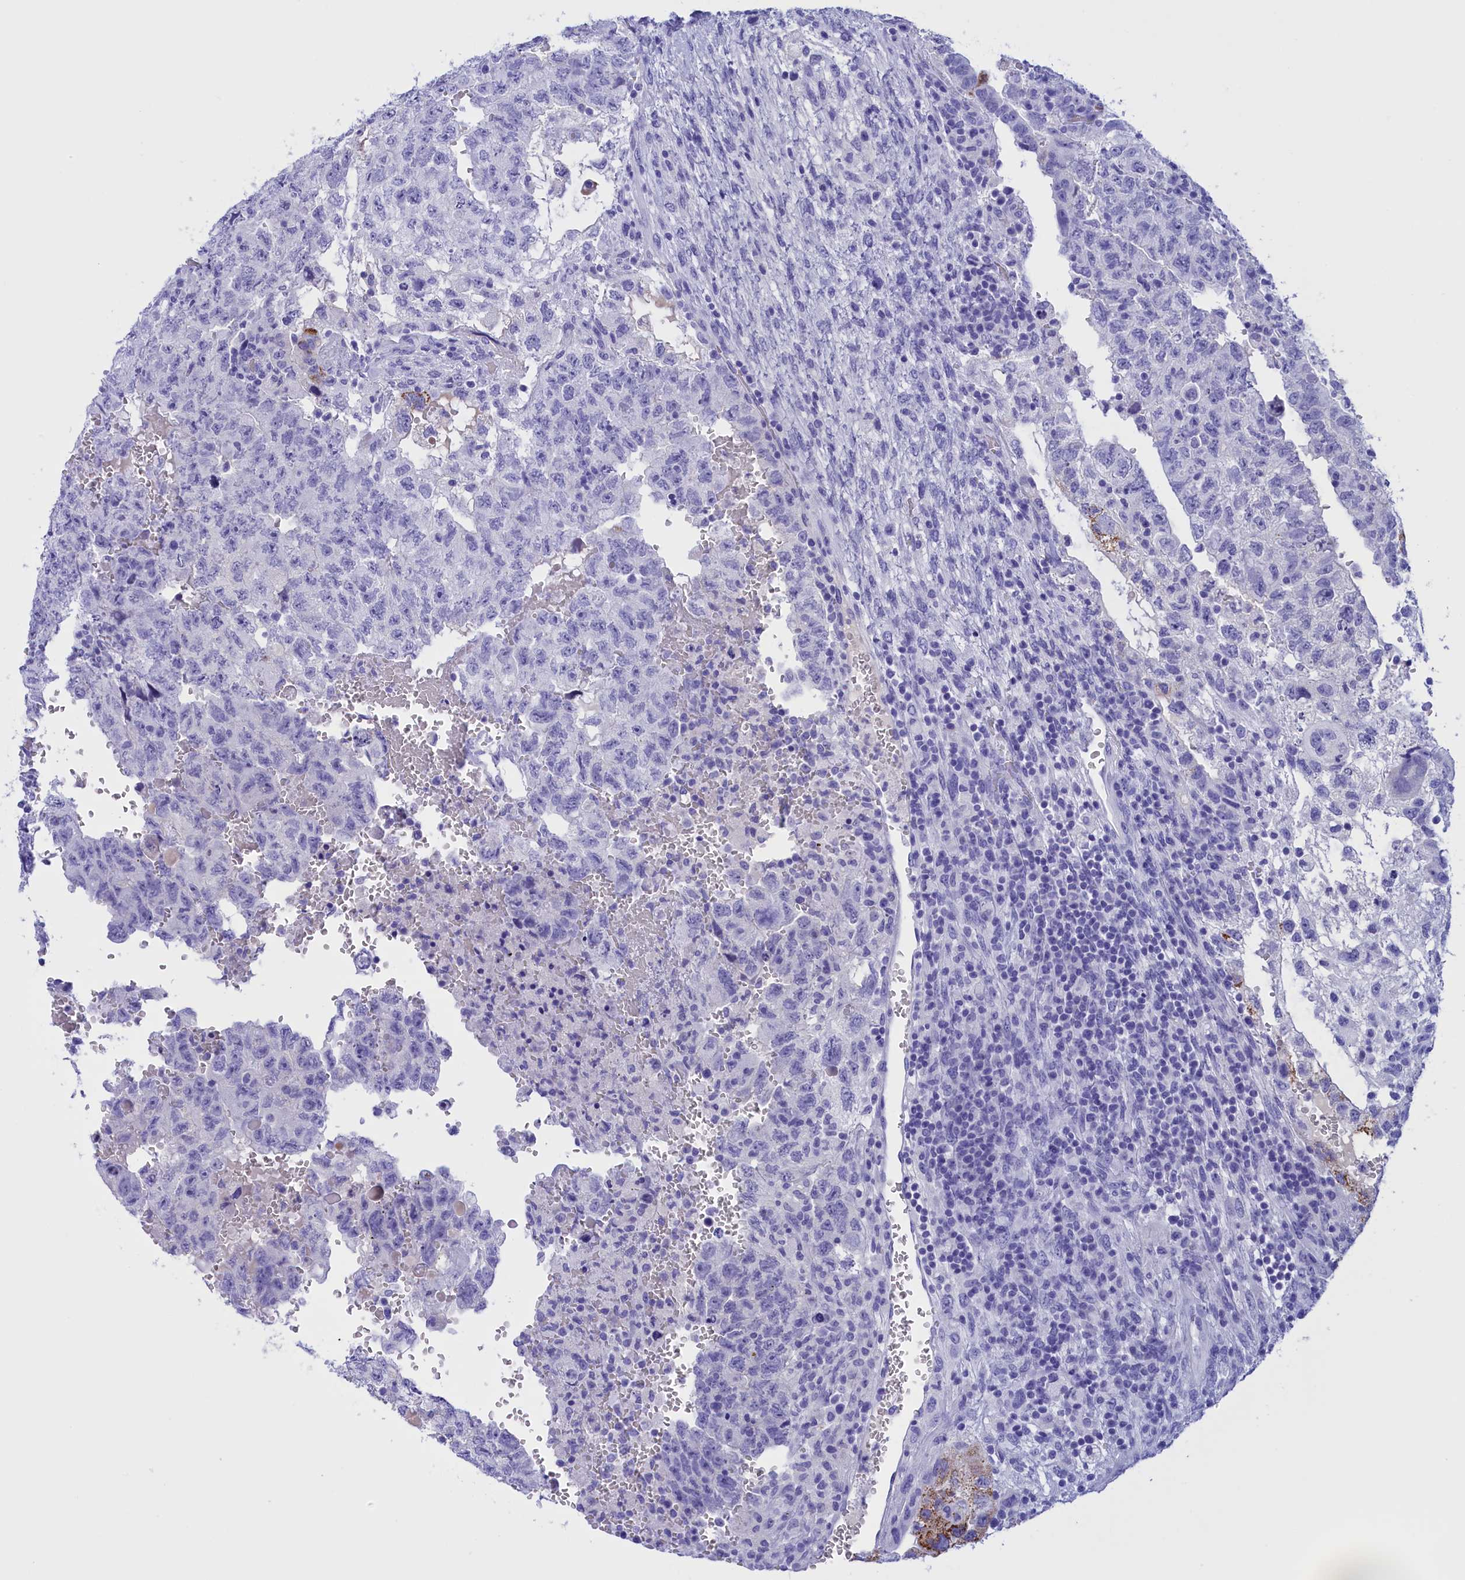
{"staining": {"intensity": "negative", "quantity": "none", "location": "none"}, "tissue": "testis cancer", "cell_type": "Tumor cells", "image_type": "cancer", "snomed": [{"axis": "morphology", "description": "Carcinoma, Embryonal, NOS"}, {"axis": "topography", "description": "Testis"}], "caption": "High magnification brightfield microscopy of embryonal carcinoma (testis) stained with DAB (3,3'-diaminobenzidine) (brown) and counterstained with hematoxylin (blue): tumor cells show no significant positivity. (DAB IHC with hematoxylin counter stain).", "gene": "BRI3", "patient": {"sex": "male", "age": 36}}